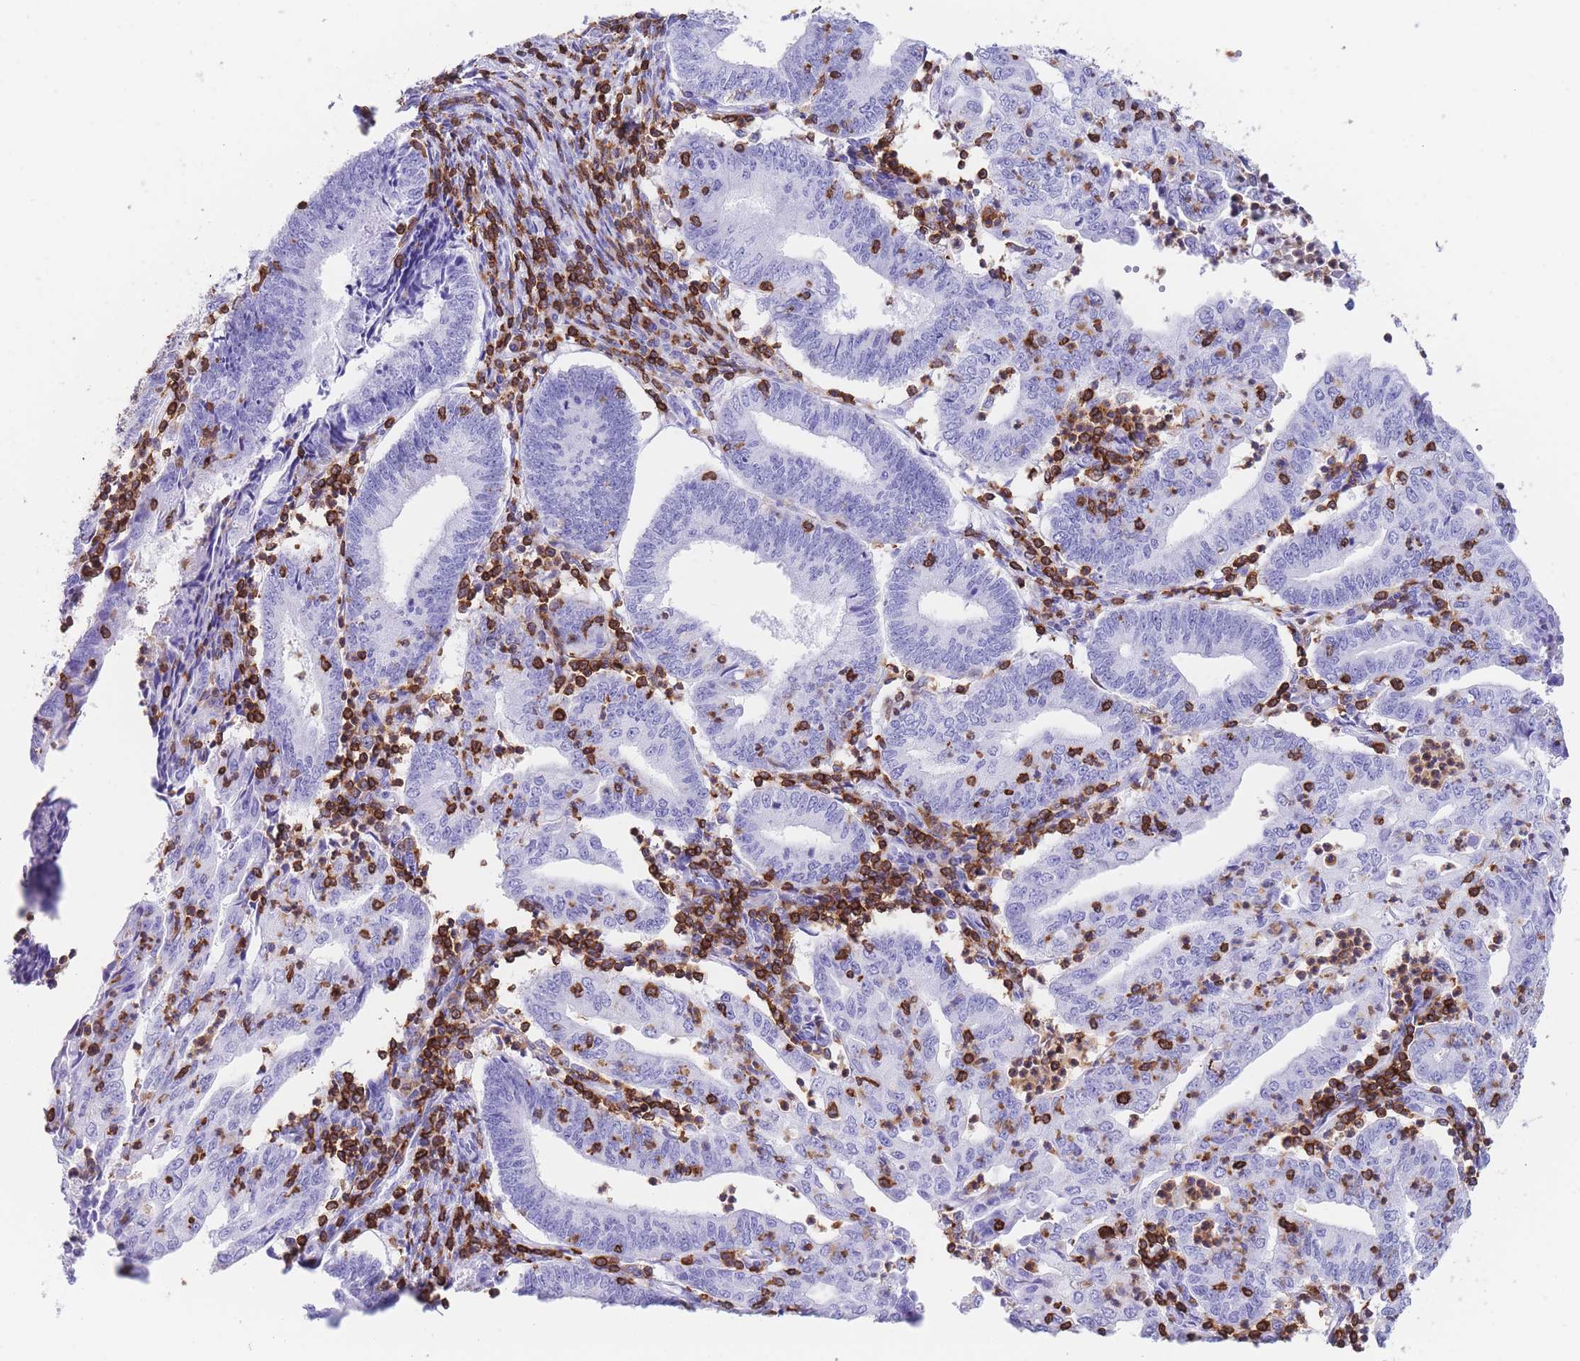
{"staining": {"intensity": "negative", "quantity": "none", "location": "none"}, "tissue": "endometrial cancer", "cell_type": "Tumor cells", "image_type": "cancer", "snomed": [{"axis": "morphology", "description": "Adenocarcinoma, NOS"}, {"axis": "topography", "description": "Endometrium"}], "caption": "IHC image of neoplastic tissue: human endometrial adenocarcinoma stained with DAB (3,3'-diaminobenzidine) reveals no significant protein expression in tumor cells.", "gene": "CORO1A", "patient": {"sex": "female", "age": 60}}